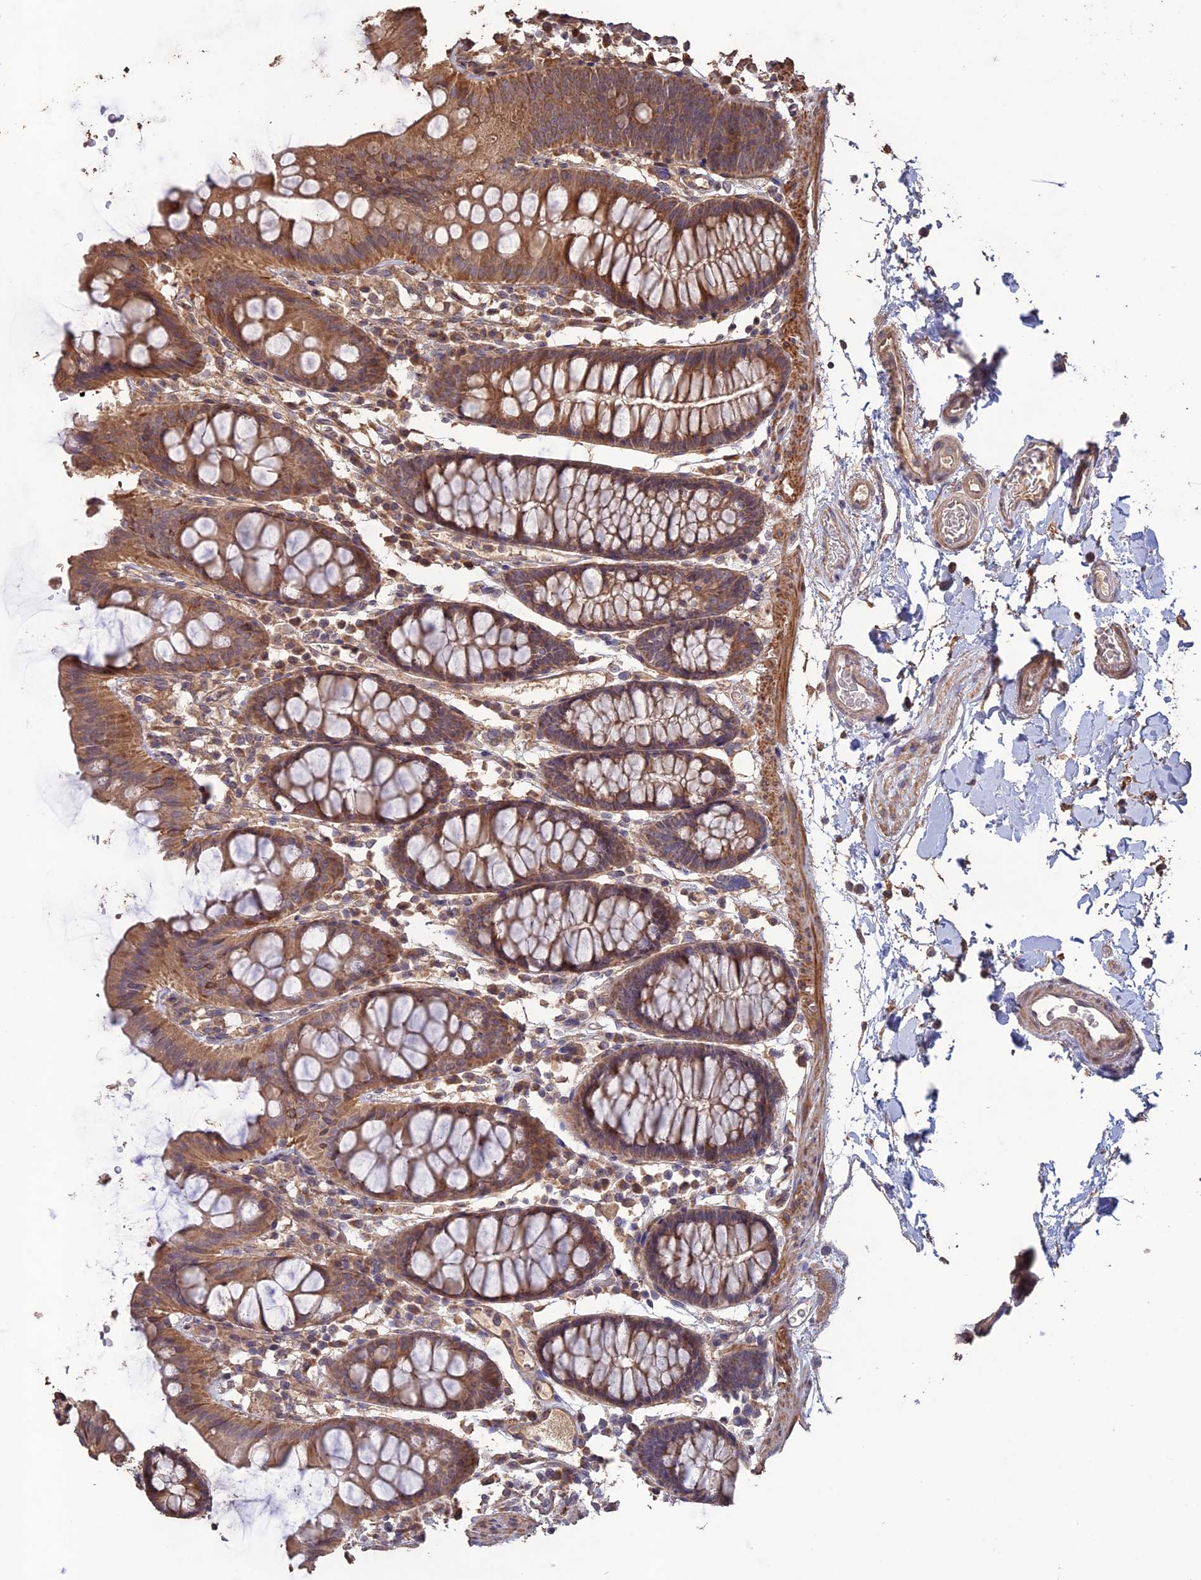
{"staining": {"intensity": "moderate", "quantity": "<25%", "location": "cytoplasmic/membranous"}, "tissue": "colon", "cell_type": "Endothelial cells", "image_type": "normal", "snomed": [{"axis": "morphology", "description": "Normal tissue, NOS"}, {"axis": "topography", "description": "Colon"}], "caption": "This is a histology image of immunohistochemistry (IHC) staining of benign colon, which shows moderate staining in the cytoplasmic/membranous of endothelial cells.", "gene": "LAYN", "patient": {"sex": "male", "age": 75}}